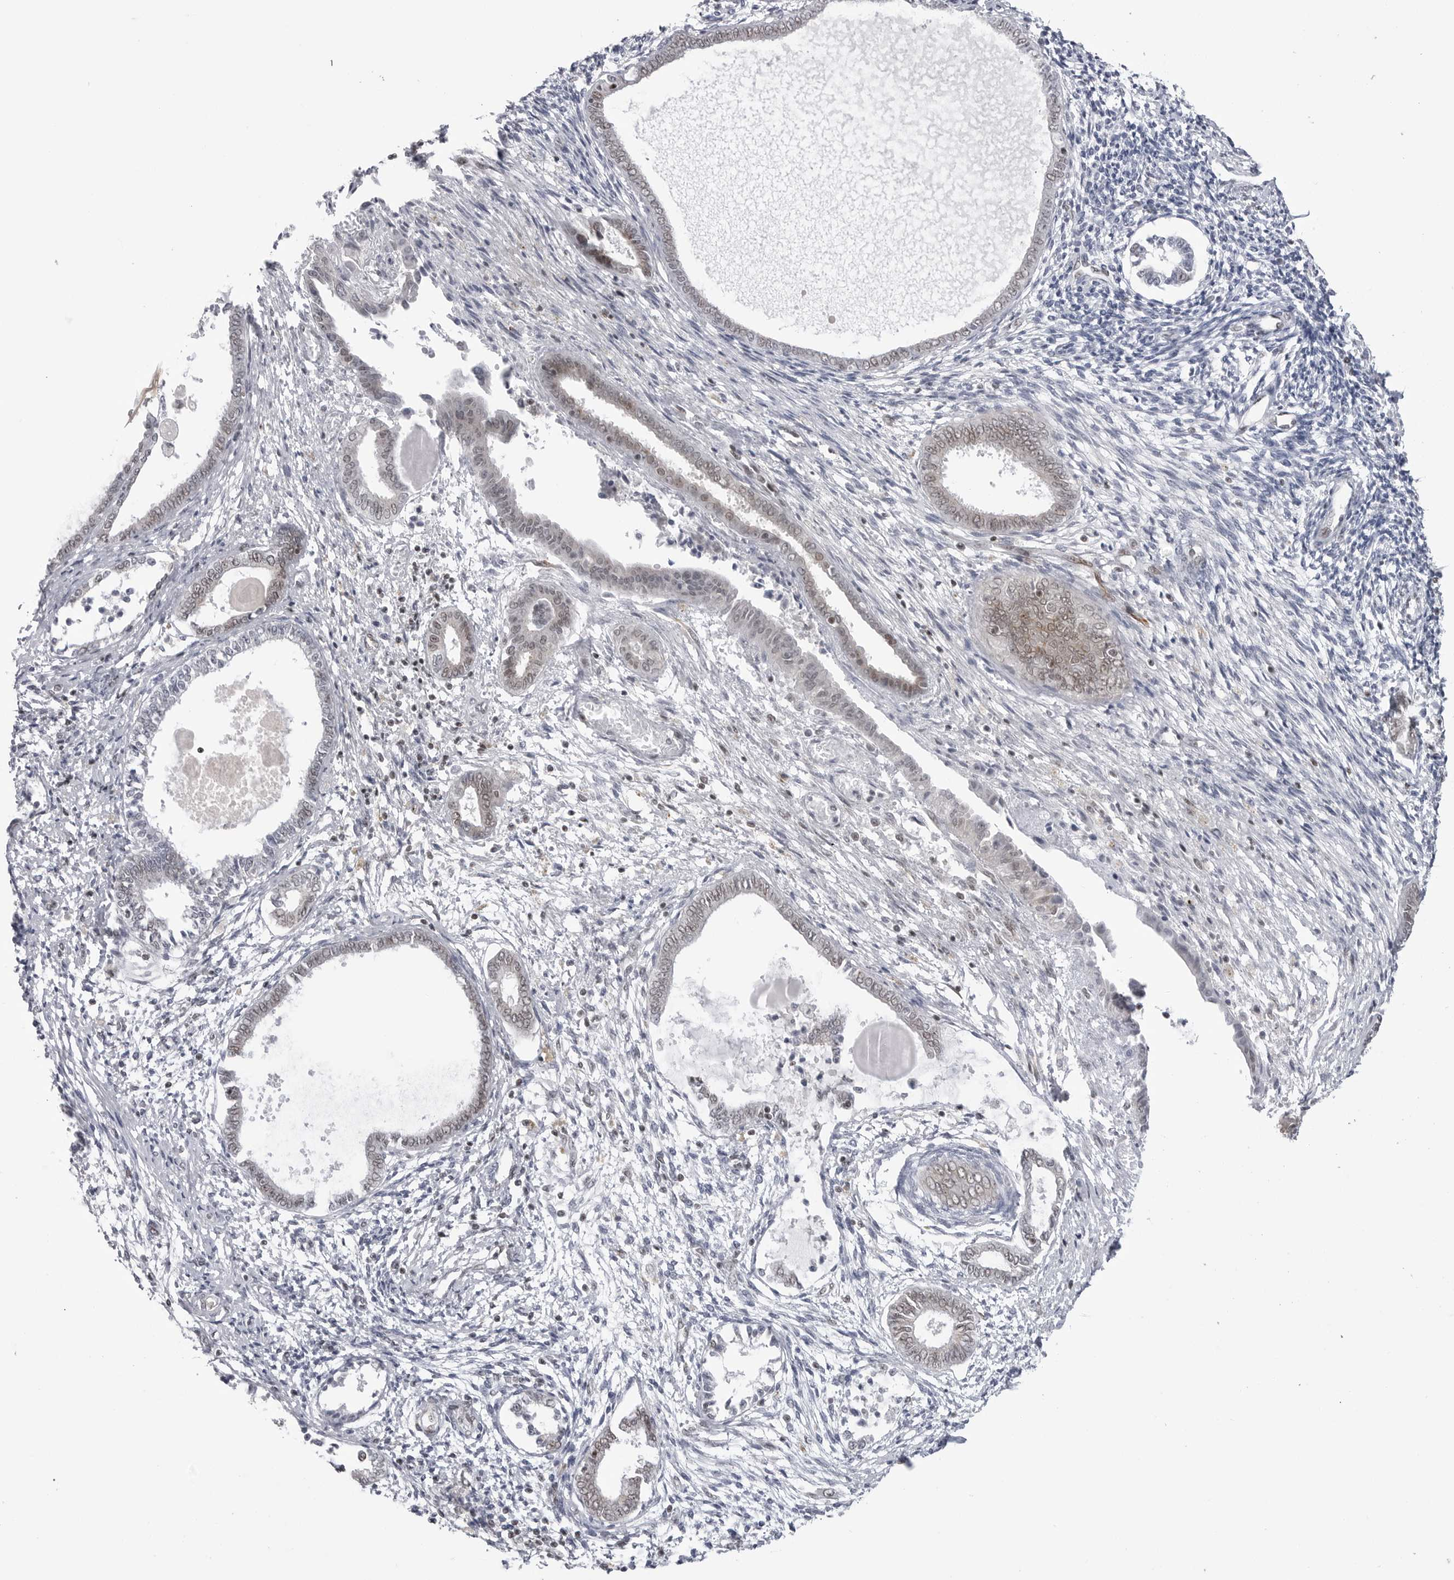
{"staining": {"intensity": "weak", "quantity": "25%-75%", "location": "nuclear"}, "tissue": "endometrium", "cell_type": "Cells in endometrial stroma", "image_type": "normal", "snomed": [{"axis": "morphology", "description": "Normal tissue, NOS"}, {"axis": "topography", "description": "Endometrium"}], "caption": "A brown stain shows weak nuclear positivity of a protein in cells in endometrial stroma of unremarkable human endometrium. Immunohistochemistry stains the protein in brown and the nuclei are stained blue.", "gene": "TRIM66", "patient": {"sex": "female", "age": 56}}